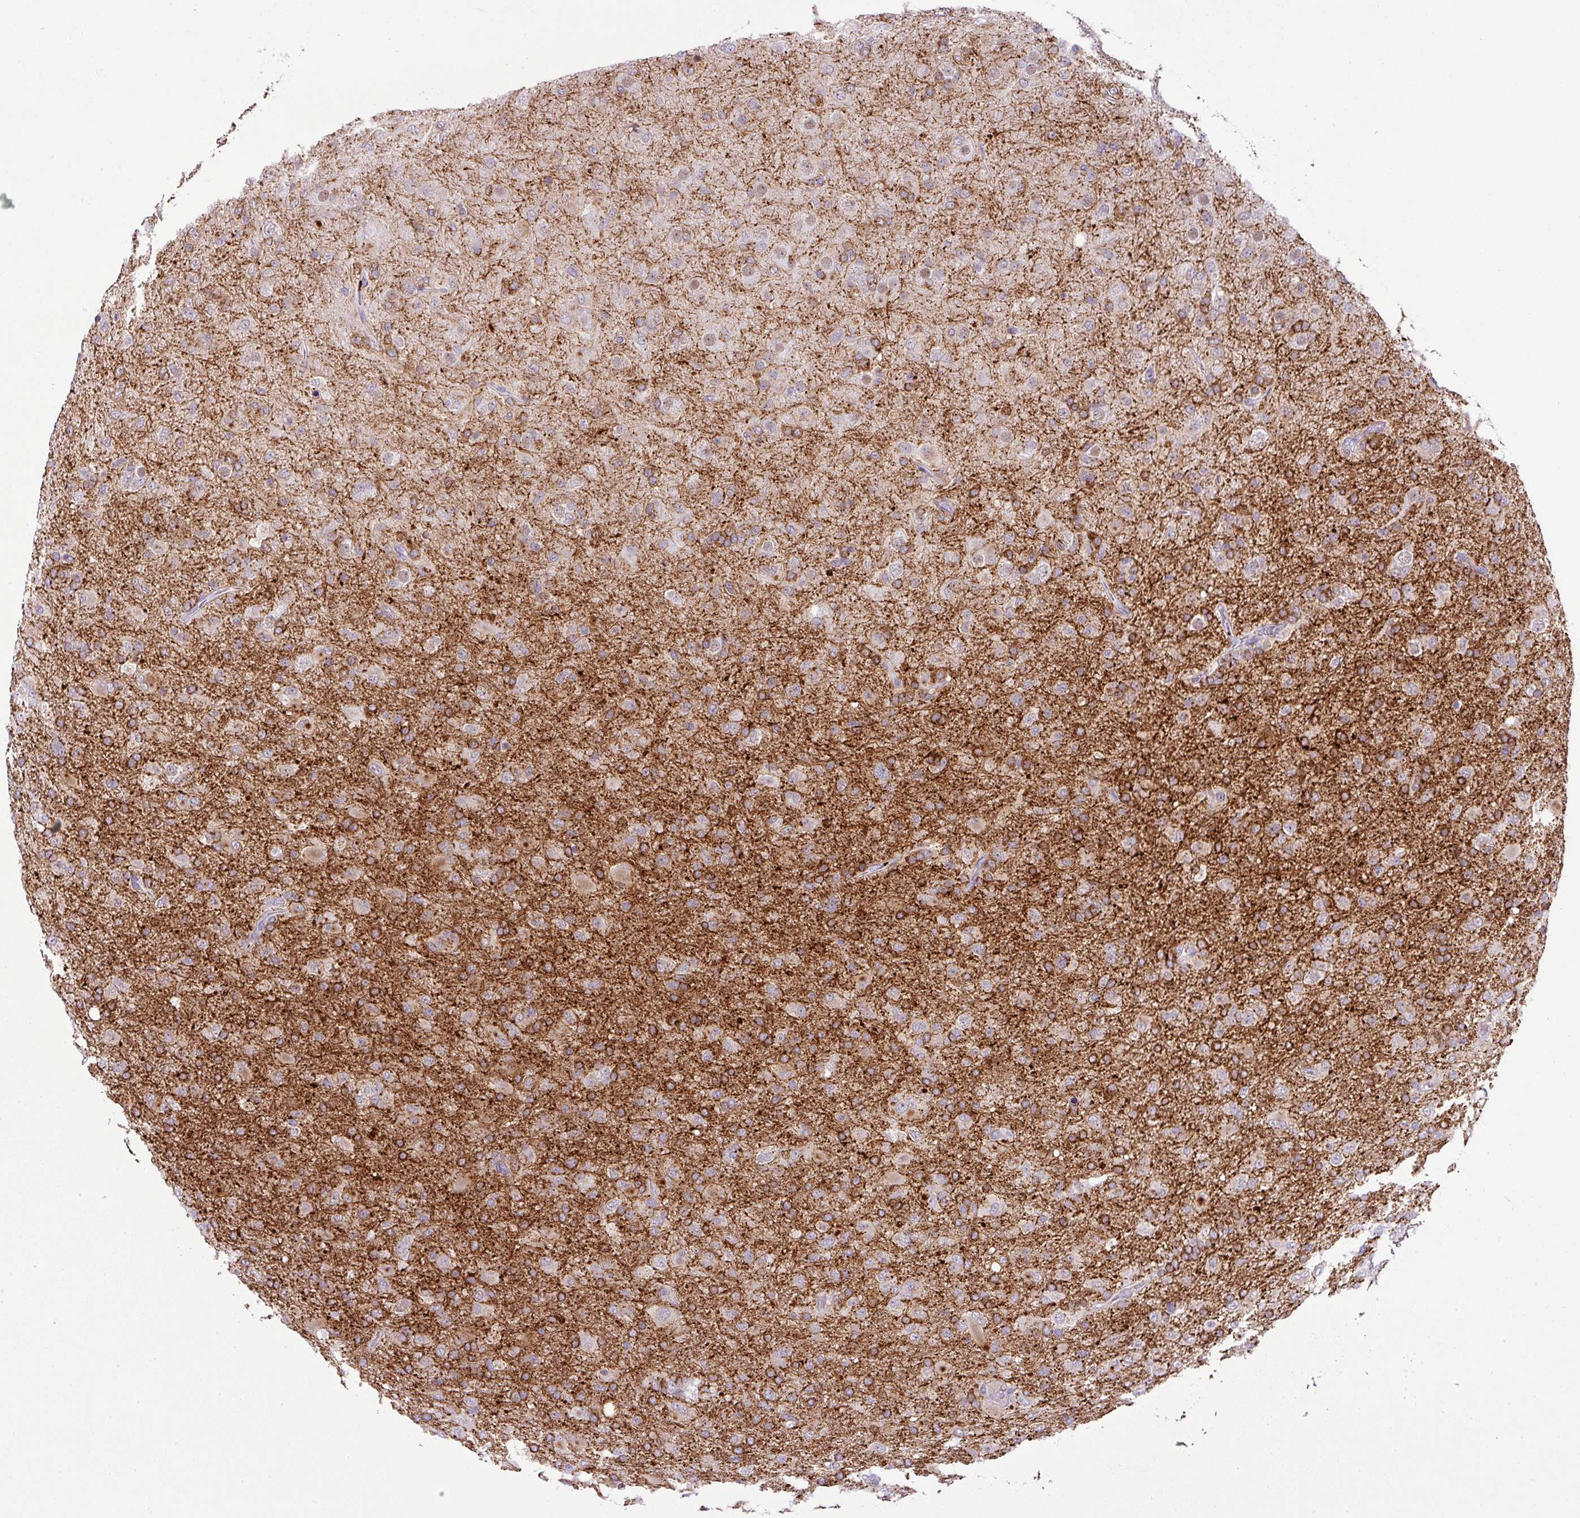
{"staining": {"intensity": "strong", "quantity": "25%-75%", "location": "cytoplasmic/membranous"}, "tissue": "glioma", "cell_type": "Tumor cells", "image_type": "cancer", "snomed": [{"axis": "morphology", "description": "Glioma, malignant, Low grade"}, {"axis": "topography", "description": "Brain"}], "caption": "This micrograph reveals immunohistochemistry staining of human malignant glioma (low-grade), with high strong cytoplasmic/membranous expression in about 25%-75% of tumor cells.", "gene": "CMTM5", "patient": {"sex": "male", "age": 65}}